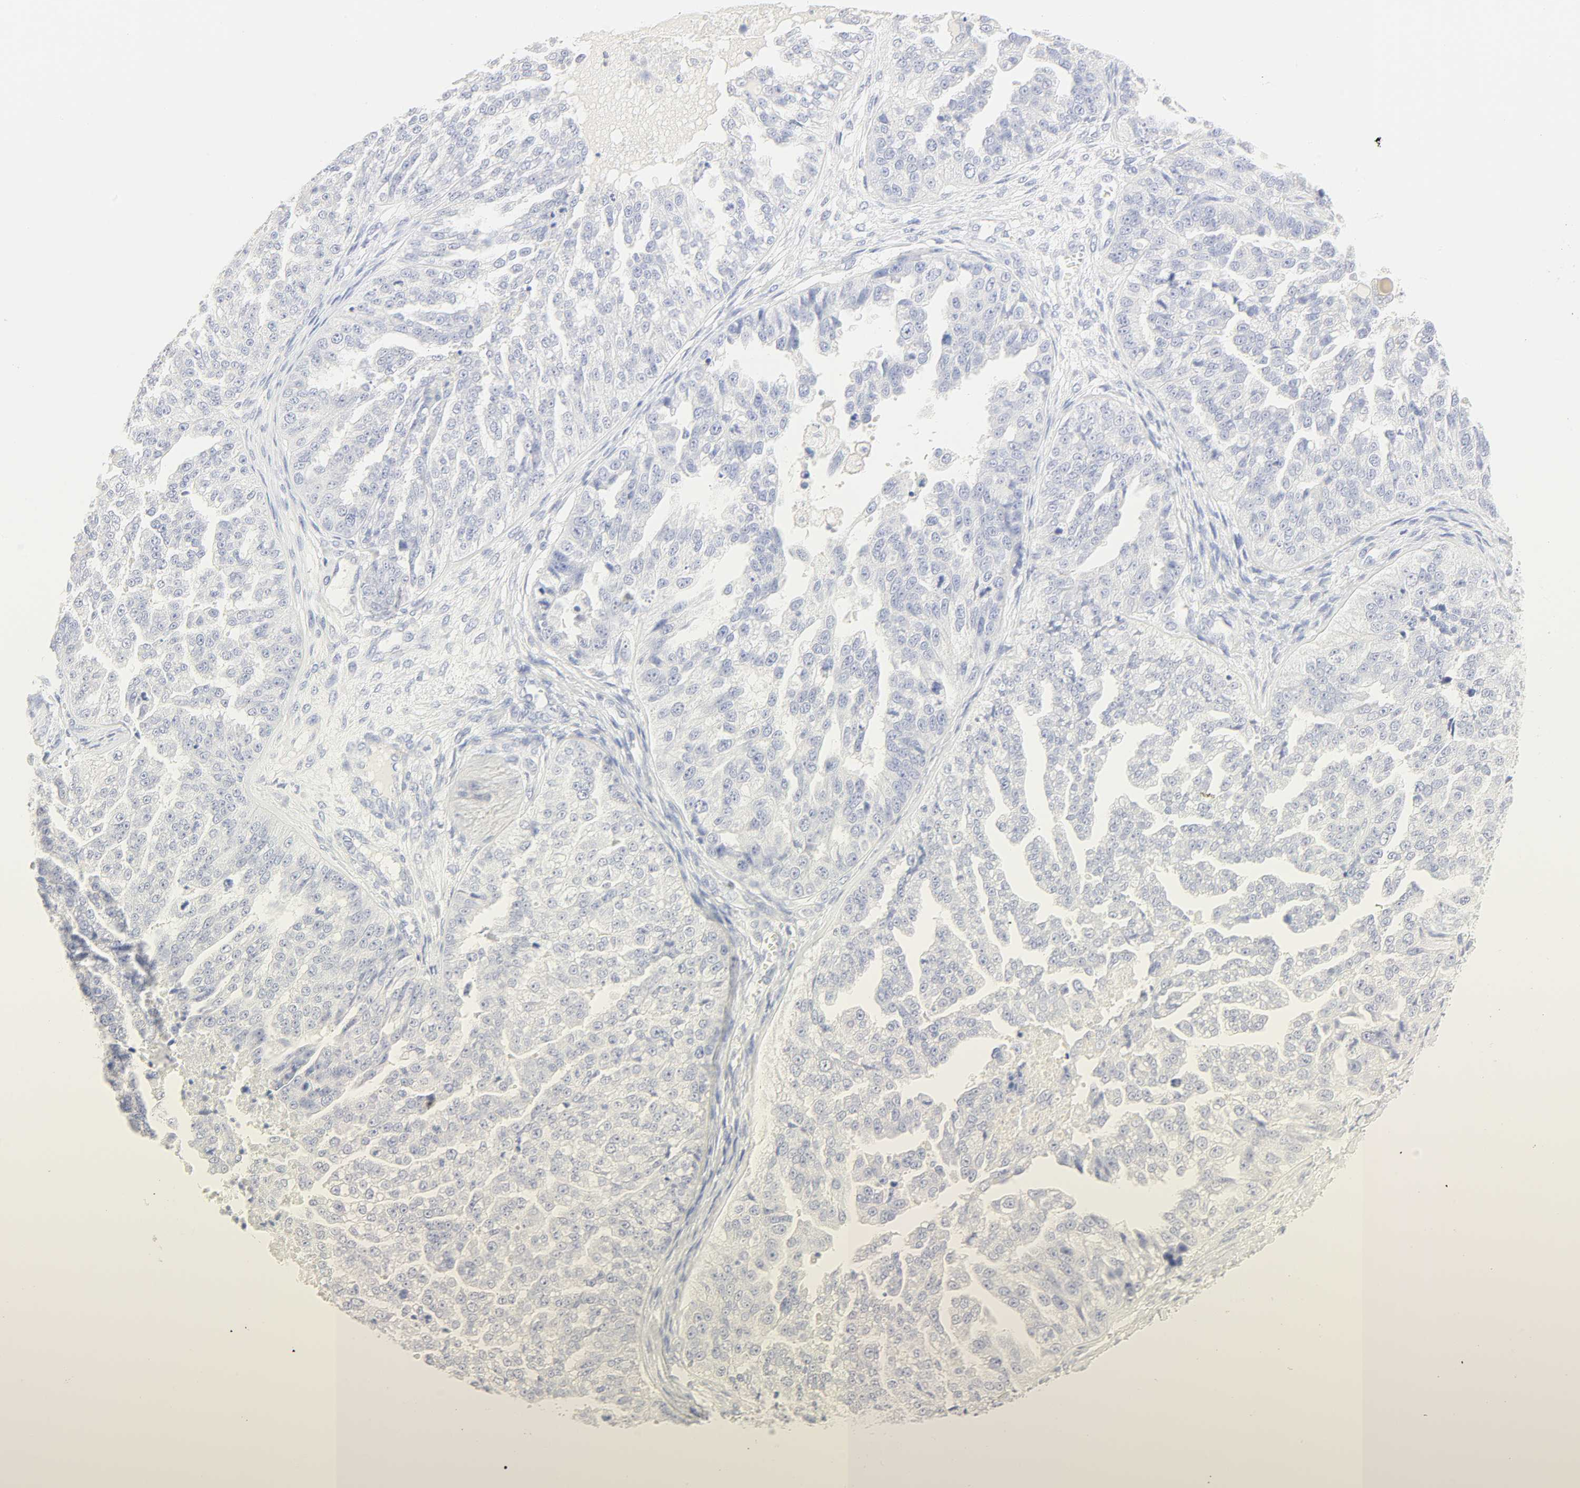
{"staining": {"intensity": "negative", "quantity": "none", "location": "none"}, "tissue": "ovarian cancer", "cell_type": "Tumor cells", "image_type": "cancer", "snomed": [{"axis": "morphology", "description": "Cystadenocarcinoma, serous, NOS"}, {"axis": "topography", "description": "Ovary"}], "caption": "Immunohistochemistry image of ovarian cancer stained for a protein (brown), which shows no staining in tumor cells. (DAB (3,3'-diaminobenzidine) immunohistochemistry with hematoxylin counter stain).", "gene": "SLCO1B3", "patient": {"sex": "female", "age": 58}}